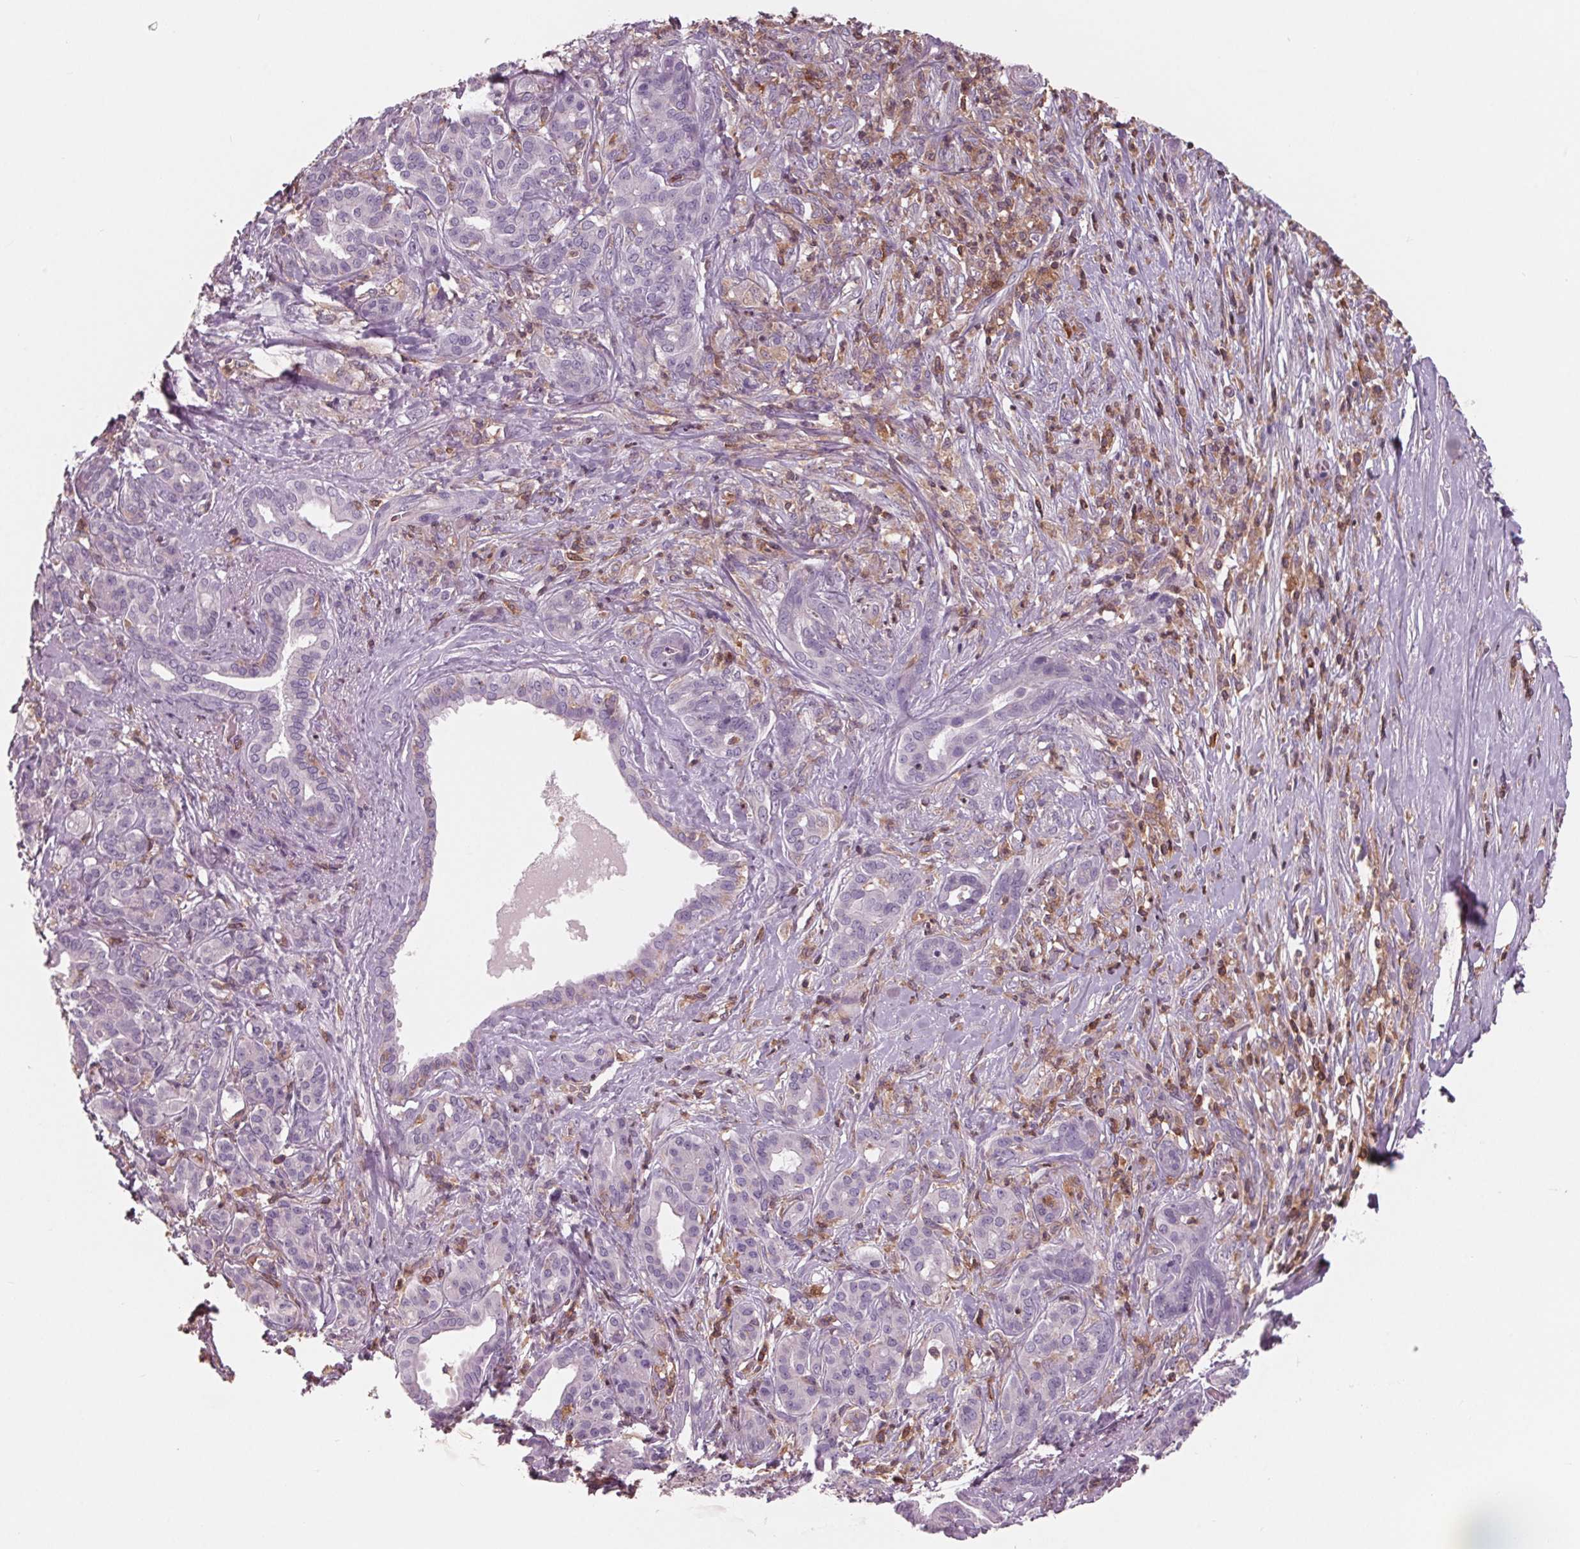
{"staining": {"intensity": "negative", "quantity": "none", "location": "none"}, "tissue": "pancreatic cancer", "cell_type": "Tumor cells", "image_type": "cancer", "snomed": [{"axis": "morphology", "description": "Normal tissue, NOS"}, {"axis": "morphology", "description": "Inflammation, NOS"}, {"axis": "morphology", "description": "Adenocarcinoma, NOS"}, {"axis": "topography", "description": "Pancreas"}], "caption": "The image demonstrates no significant staining in tumor cells of pancreatic cancer (adenocarcinoma).", "gene": "ARHGAP25", "patient": {"sex": "male", "age": 57}}